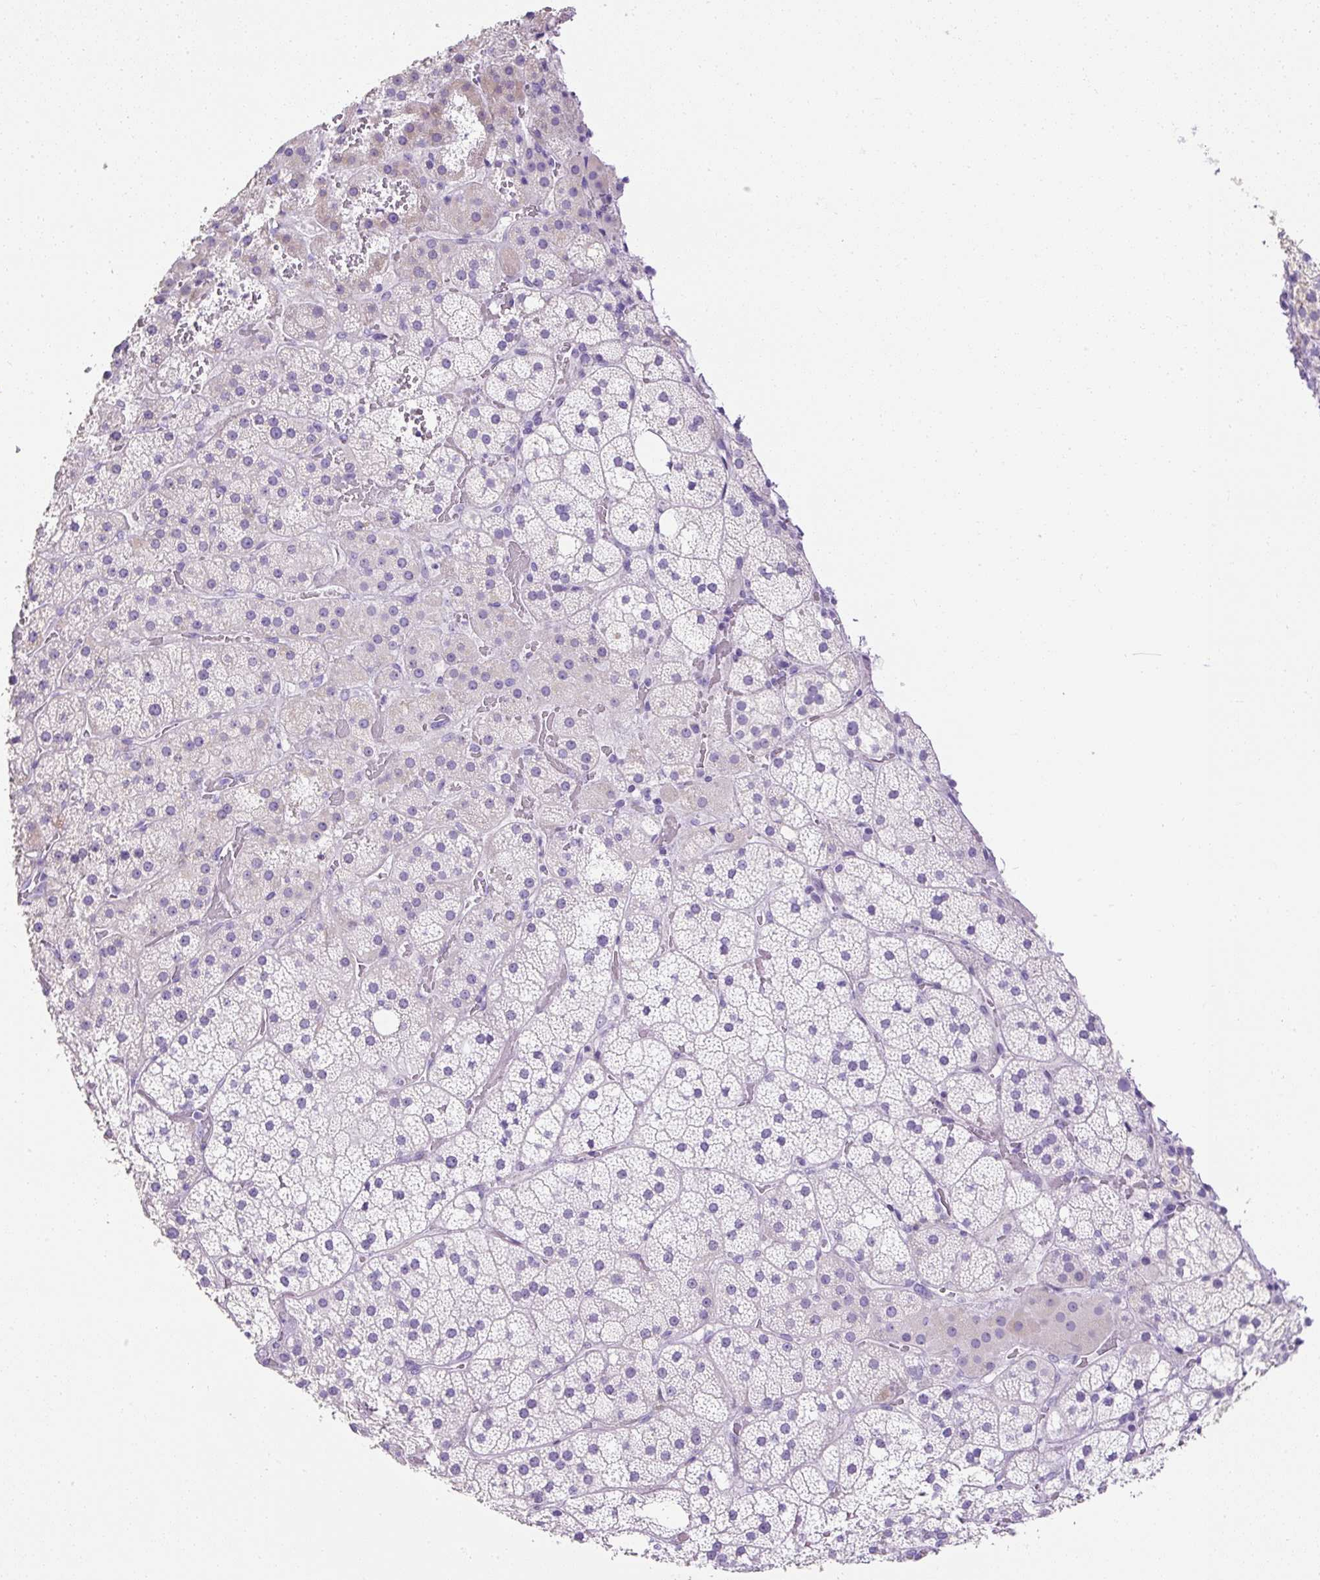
{"staining": {"intensity": "negative", "quantity": "none", "location": "none"}, "tissue": "adrenal gland", "cell_type": "Glandular cells", "image_type": "normal", "snomed": [{"axis": "morphology", "description": "Normal tissue, NOS"}, {"axis": "topography", "description": "Adrenal gland"}], "caption": "Photomicrograph shows no significant protein positivity in glandular cells of unremarkable adrenal gland.", "gene": "C2CD4C", "patient": {"sex": "male", "age": 53}}